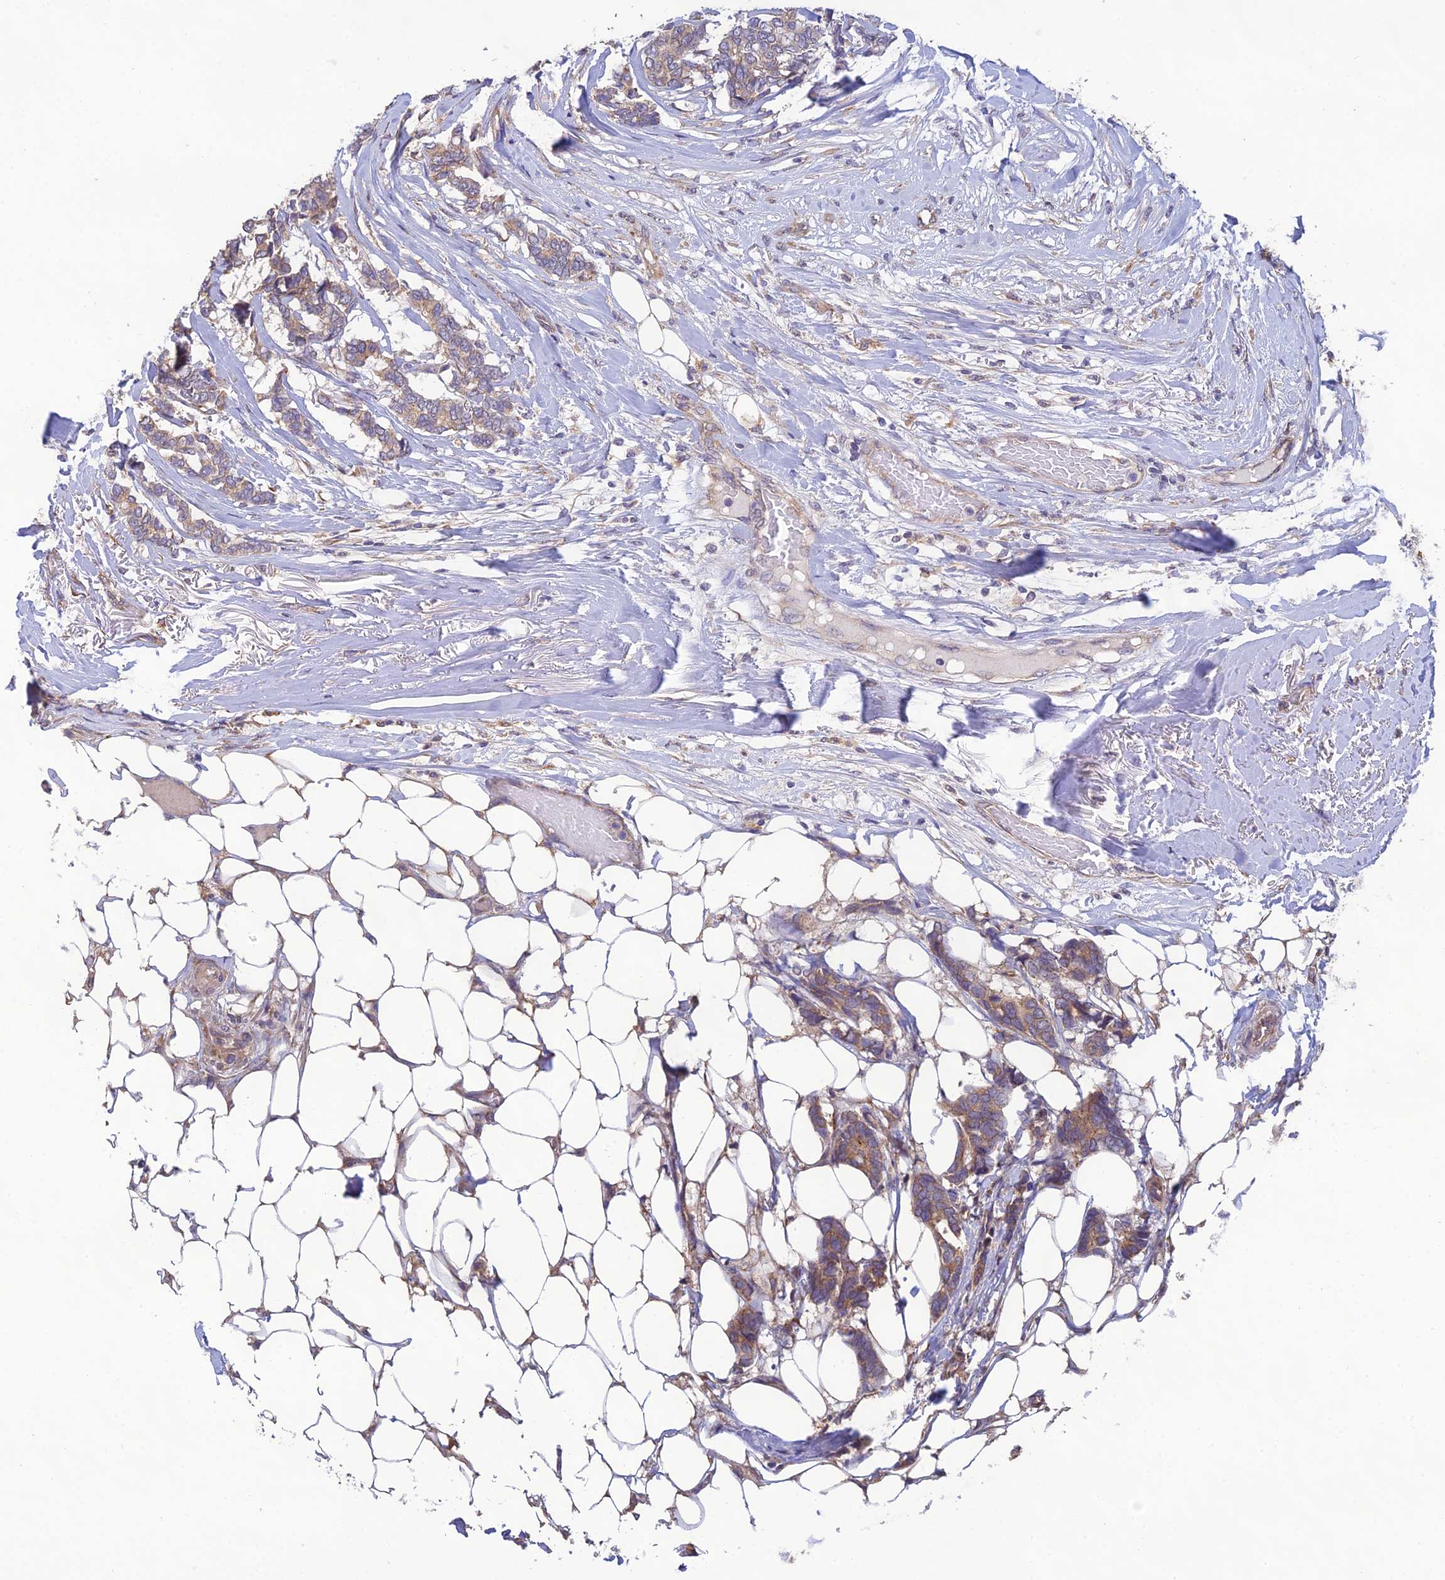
{"staining": {"intensity": "weak", "quantity": ">75%", "location": "cytoplasmic/membranous"}, "tissue": "breast cancer", "cell_type": "Tumor cells", "image_type": "cancer", "snomed": [{"axis": "morphology", "description": "Duct carcinoma"}, {"axis": "topography", "description": "Breast"}], "caption": "Weak cytoplasmic/membranous protein positivity is seen in approximately >75% of tumor cells in breast intraductal carcinoma. (Stains: DAB (3,3'-diaminobenzidine) in brown, nuclei in blue, Microscopy: brightfield microscopy at high magnification).", "gene": "MRNIP", "patient": {"sex": "female", "age": 87}}